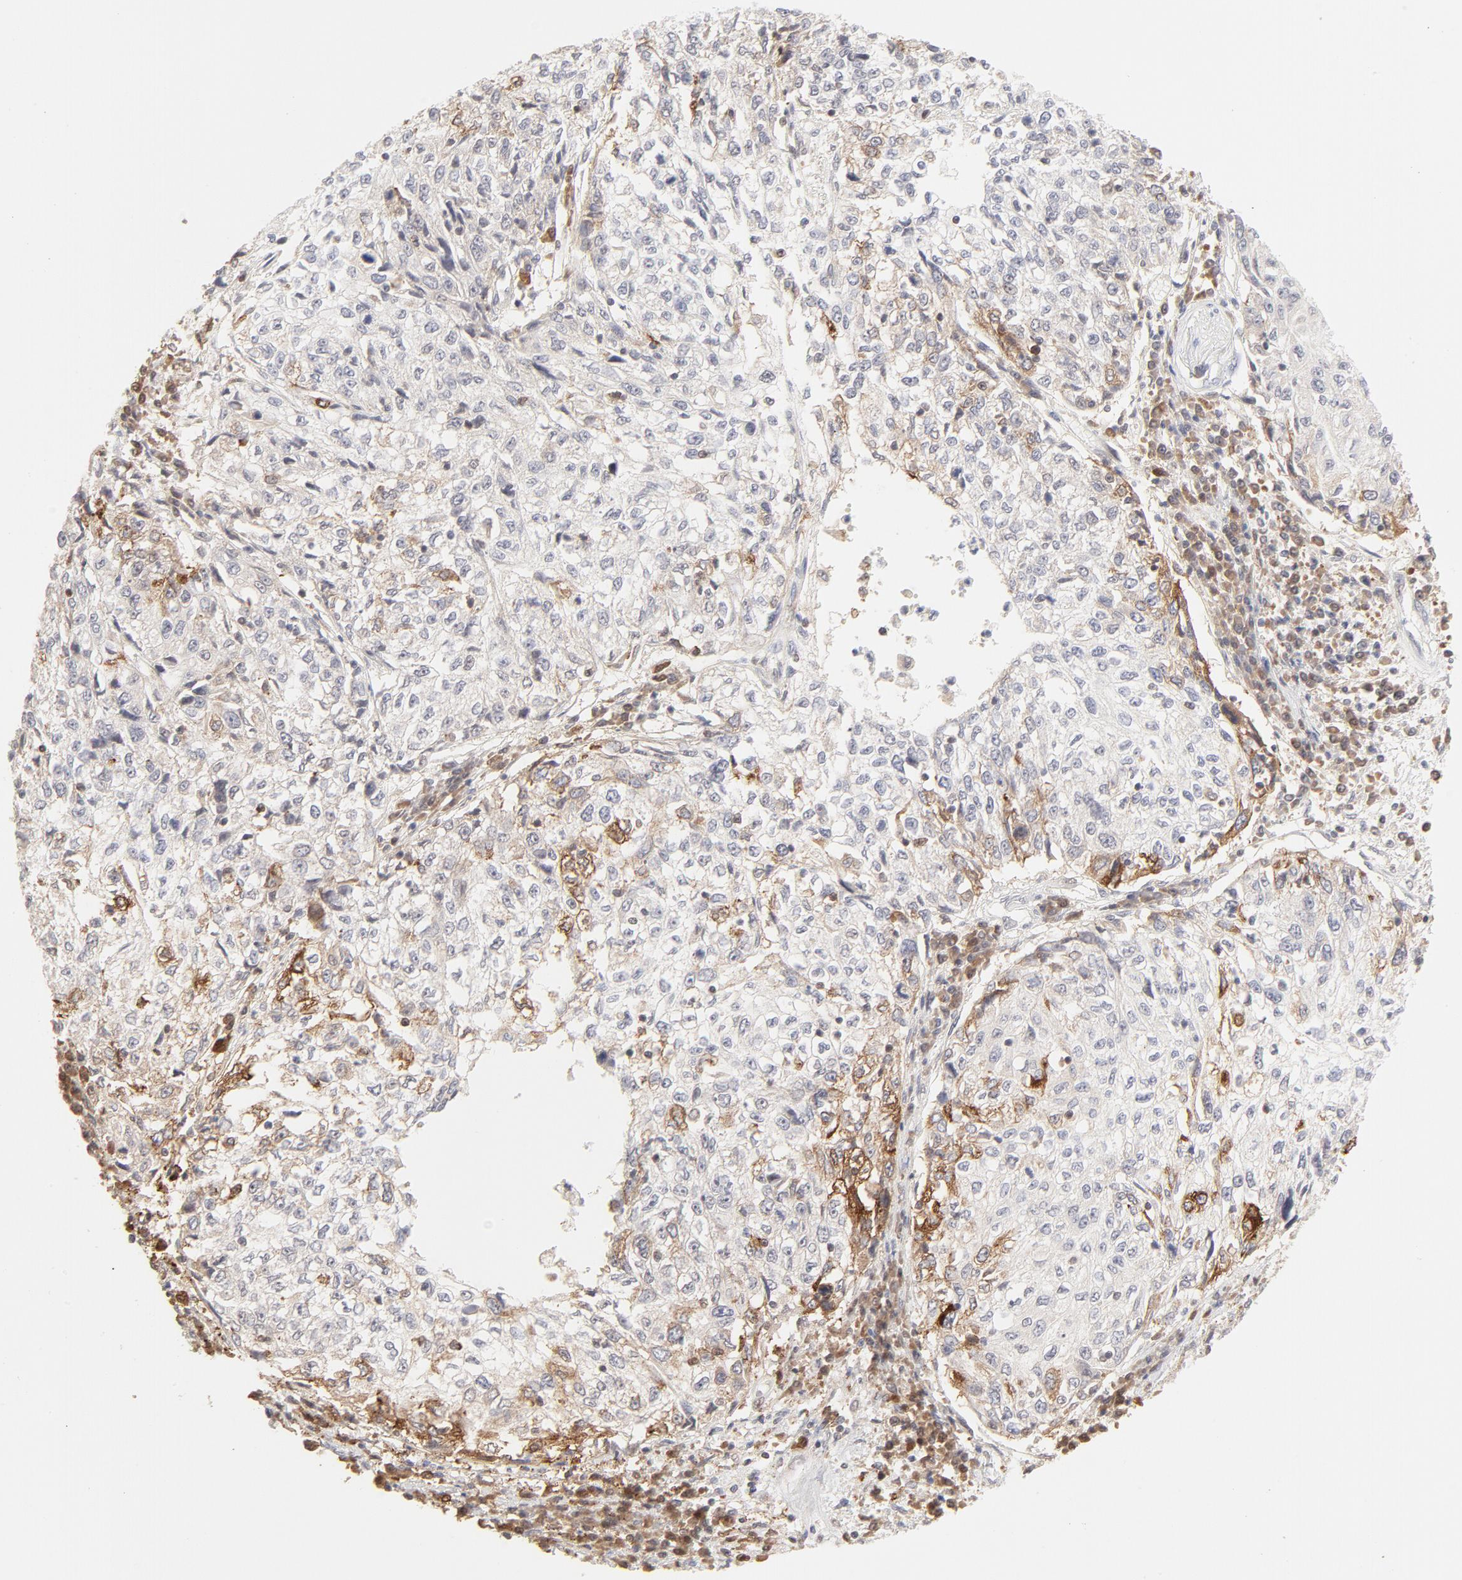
{"staining": {"intensity": "negative", "quantity": "none", "location": "none"}, "tissue": "cervical cancer", "cell_type": "Tumor cells", "image_type": "cancer", "snomed": [{"axis": "morphology", "description": "Squamous cell carcinoma, NOS"}, {"axis": "topography", "description": "Cervix"}], "caption": "Protein analysis of squamous cell carcinoma (cervical) demonstrates no significant positivity in tumor cells.", "gene": "CDK6", "patient": {"sex": "female", "age": 57}}